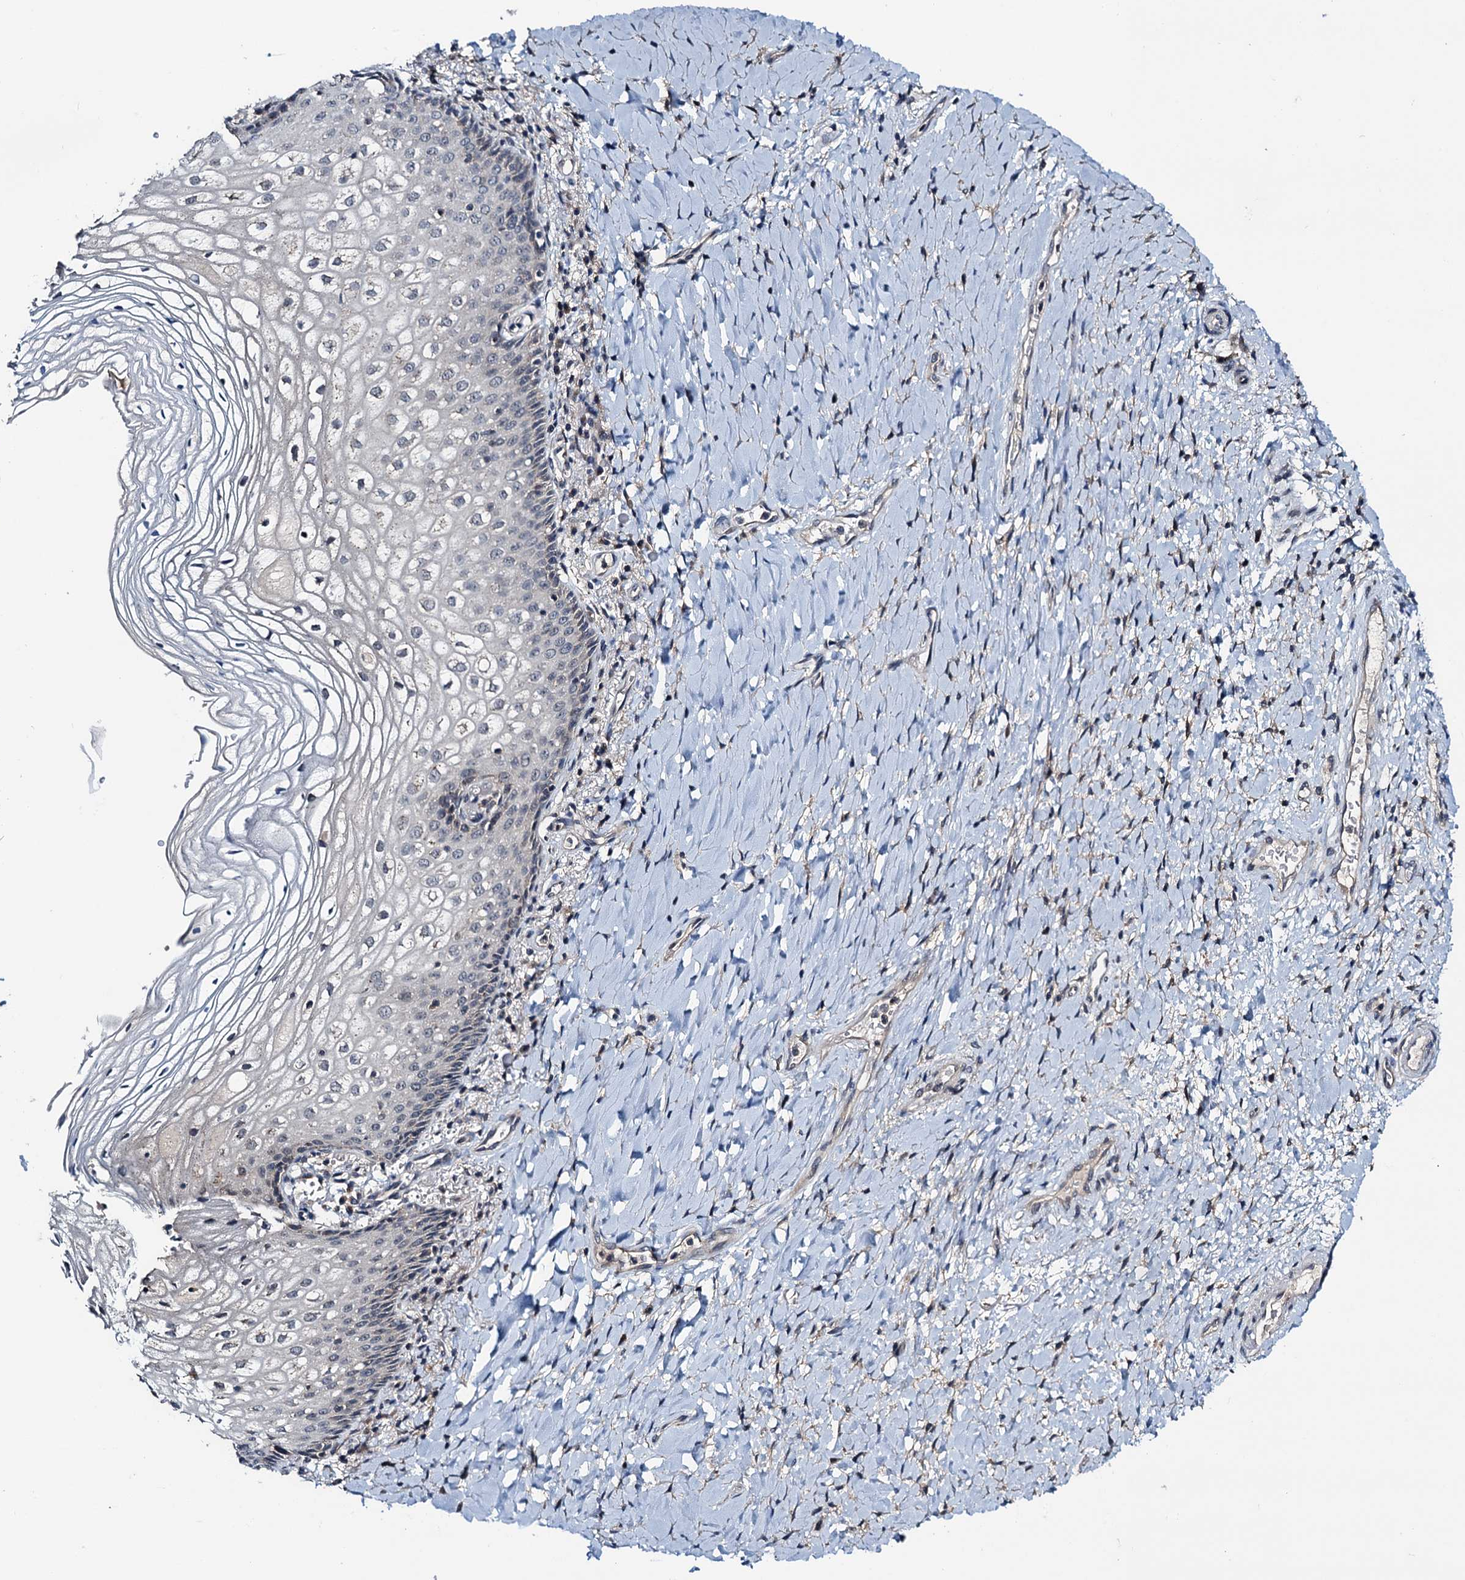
{"staining": {"intensity": "negative", "quantity": "none", "location": "none"}, "tissue": "vagina", "cell_type": "Squamous epithelial cells", "image_type": "normal", "snomed": [{"axis": "morphology", "description": "Normal tissue, NOS"}, {"axis": "topography", "description": "Vagina"}], "caption": "Vagina stained for a protein using IHC displays no staining squamous epithelial cells.", "gene": "RNF165", "patient": {"sex": "female", "age": 60}}